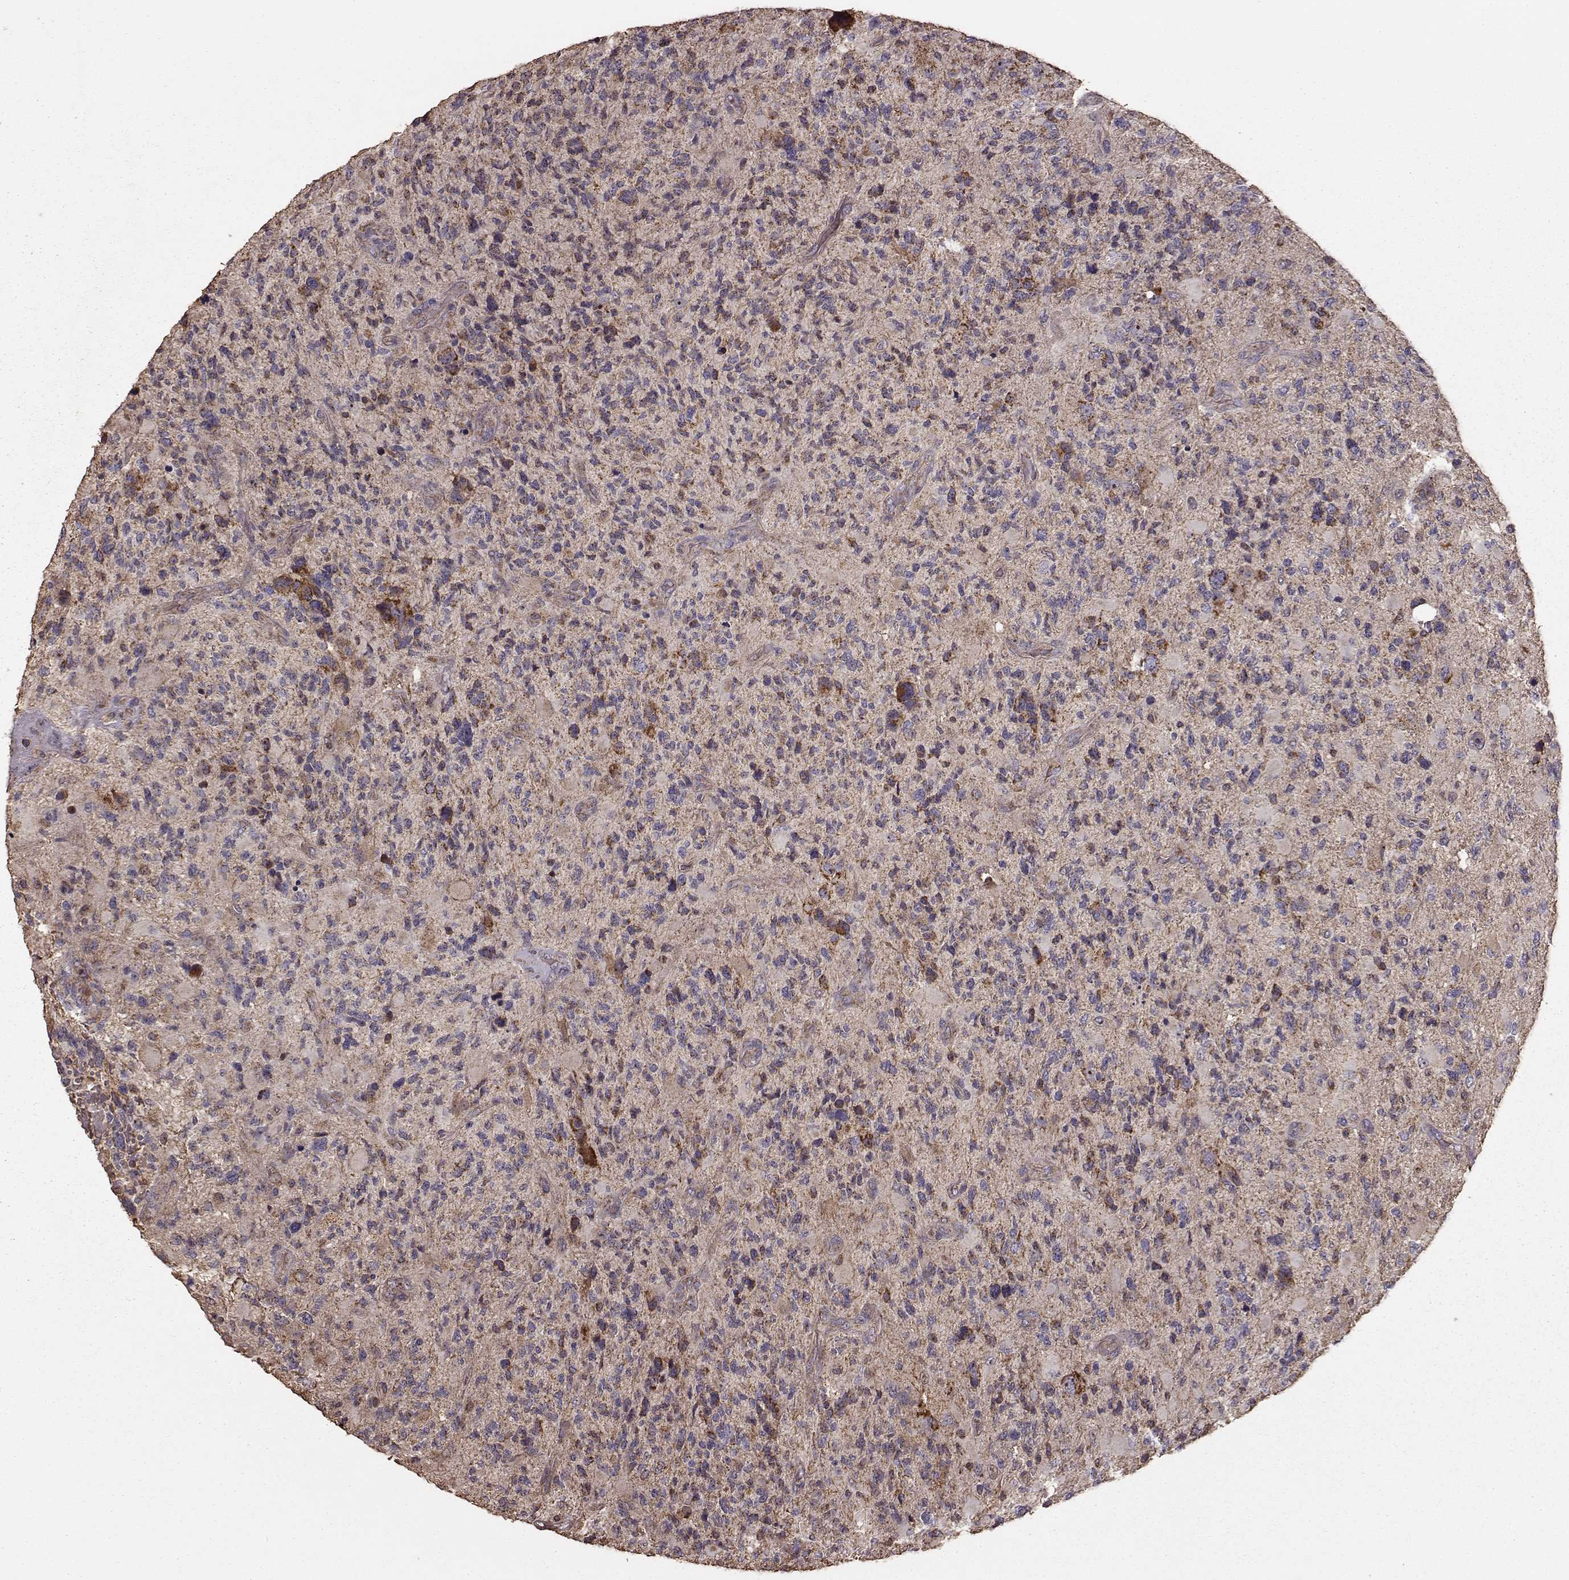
{"staining": {"intensity": "weak", "quantity": "<25%", "location": "cytoplasmic/membranous"}, "tissue": "glioma", "cell_type": "Tumor cells", "image_type": "cancer", "snomed": [{"axis": "morphology", "description": "Glioma, malignant, High grade"}, {"axis": "topography", "description": "Brain"}], "caption": "Protein analysis of malignant high-grade glioma reveals no significant expression in tumor cells.", "gene": "PTGES2", "patient": {"sex": "female", "age": 71}}